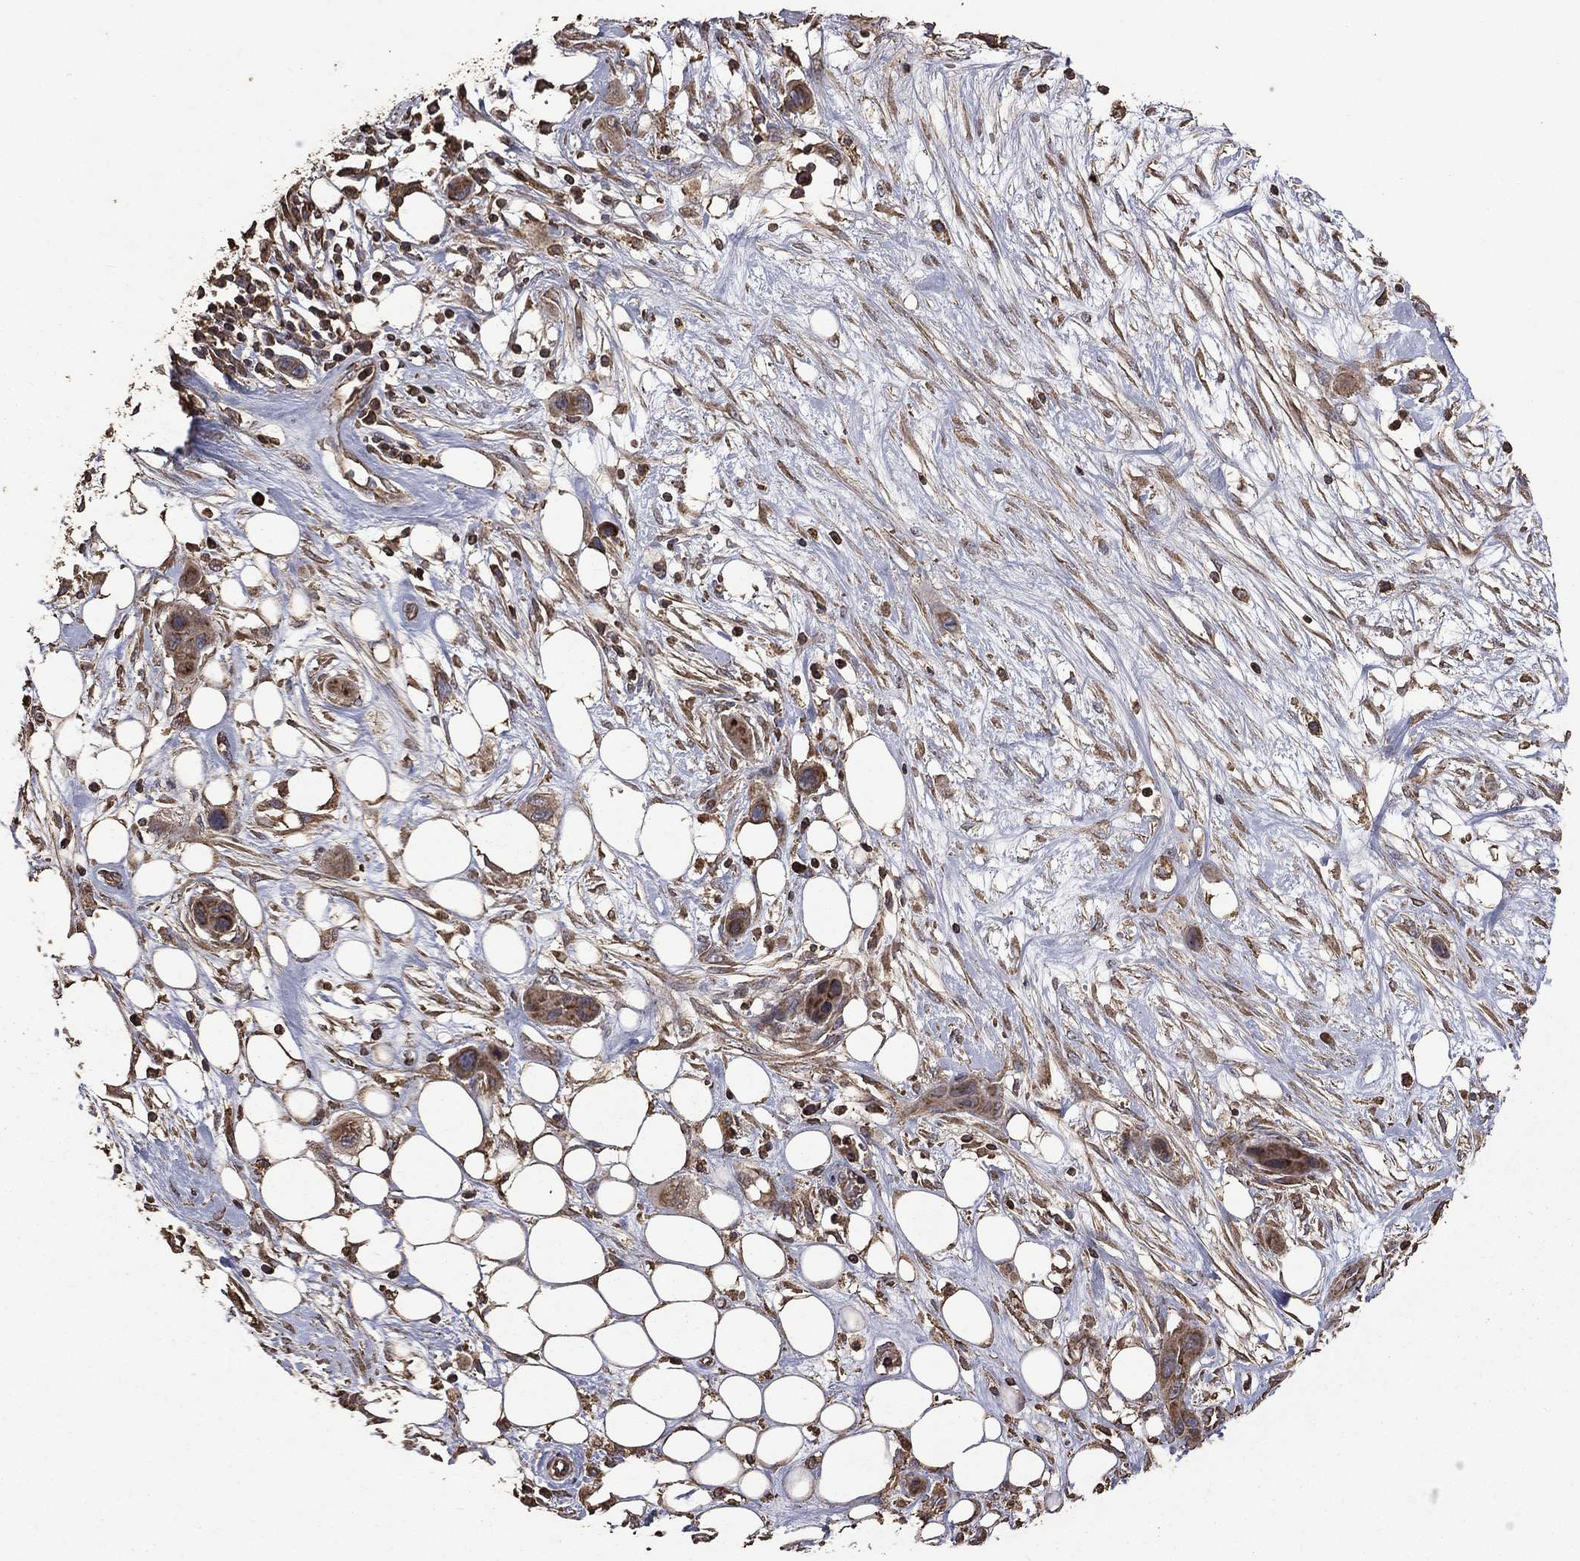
{"staining": {"intensity": "moderate", "quantity": ">75%", "location": "cytoplasmic/membranous"}, "tissue": "skin cancer", "cell_type": "Tumor cells", "image_type": "cancer", "snomed": [{"axis": "morphology", "description": "Squamous cell carcinoma, NOS"}, {"axis": "topography", "description": "Skin"}], "caption": "This is a photomicrograph of immunohistochemistry staining of skin cancer (squamous cell carcinoma), which shows moderate expression in the cytoplasmic/membranous of tumor cells.", "gene": "METTL27", "patient": {"sex": "male", "age": 79}}